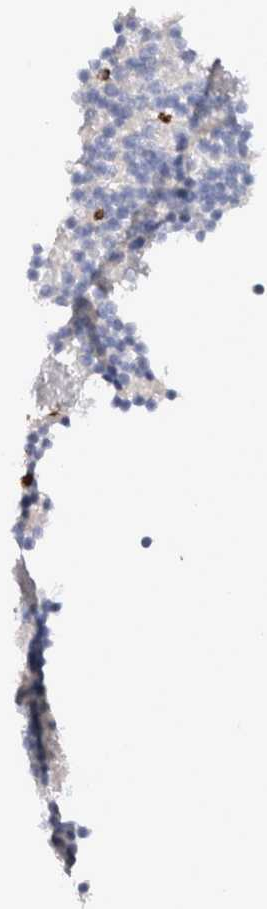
{"staining": {"intensity": "negative", "quantity": "none", "location": "none"}, "tissue": "cerebellum", "cell_type": "Cells in granular layer", "image_type": "normal", "snomed": [{"axis": "morphology", "description": "Normal tissue, NOS"}, {"axis": "topography", "description": "Cerebellum"}], "caption": "IHC of benign cerebellum demonstrates no positivity in cells in granular layer.", "gene": "IL17RC", "patient": {"sex": "male", "age": 57}}